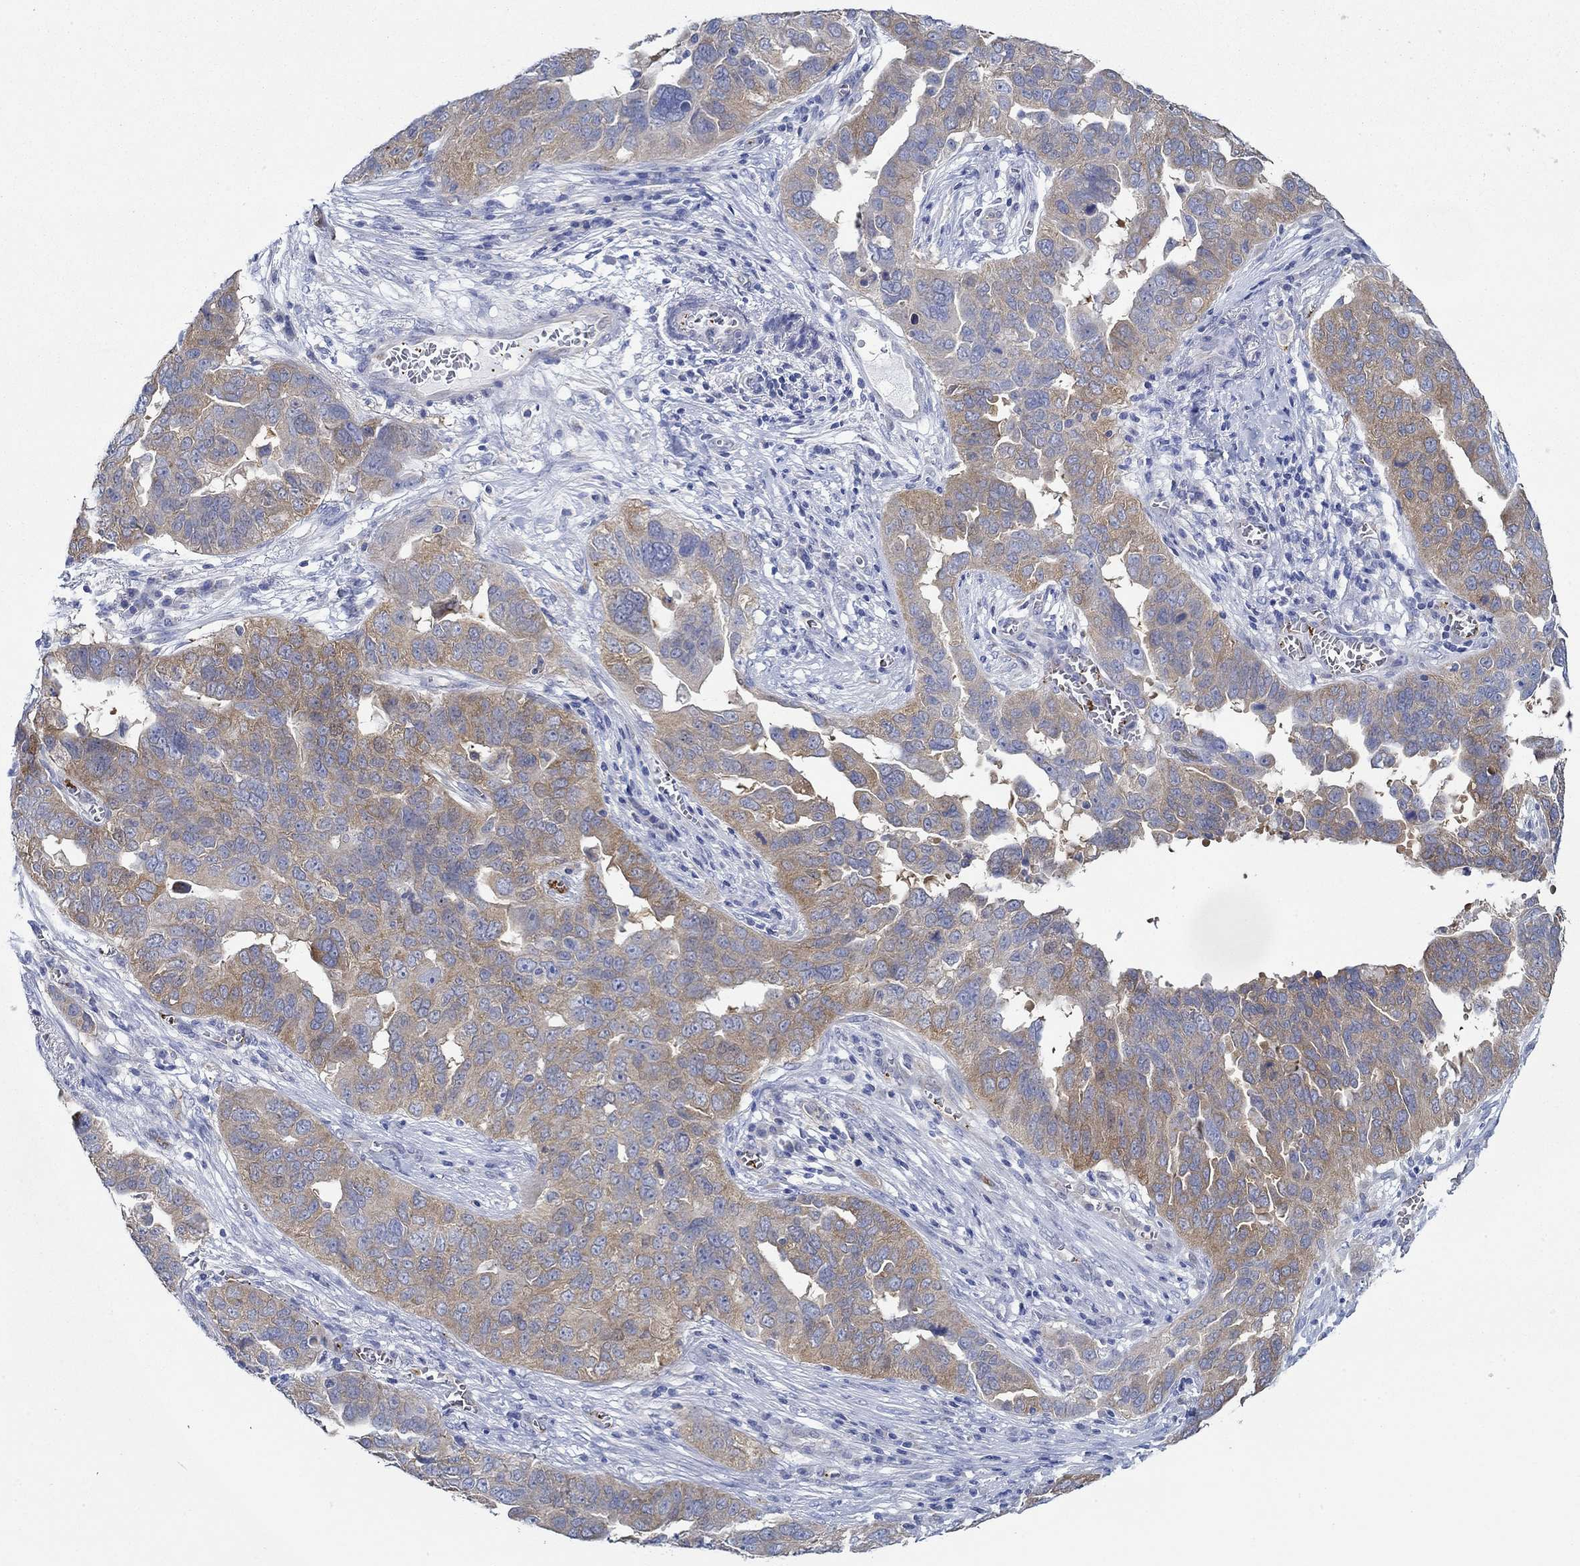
{"staining": {"intensity": "moderate", "quantity": "25%-75%", "location": "cytoplasmic/membranous"}, "tissue": "ovarian cancer", "cell_type": "Tumor cells", "image_type": "cancer", "snomed": [{"axis": "morphology", "description": "Carcinoma, endometroid"}, {"axis": "topography", "description": "Soft tissue"}, {"axis": "topography", "description": "Ovary"}], "caption": "This photomicrograph demonstrates ovarian endometroid carcinoma stained with IHC to label a protein in brown. The cytoplasmic/membranous of tumor cells show moderate positivity for the protein. Nuclei are counter-stained blue.", "gene": "SLC27A3", "patient": {"sex": "female", "age": 52}}